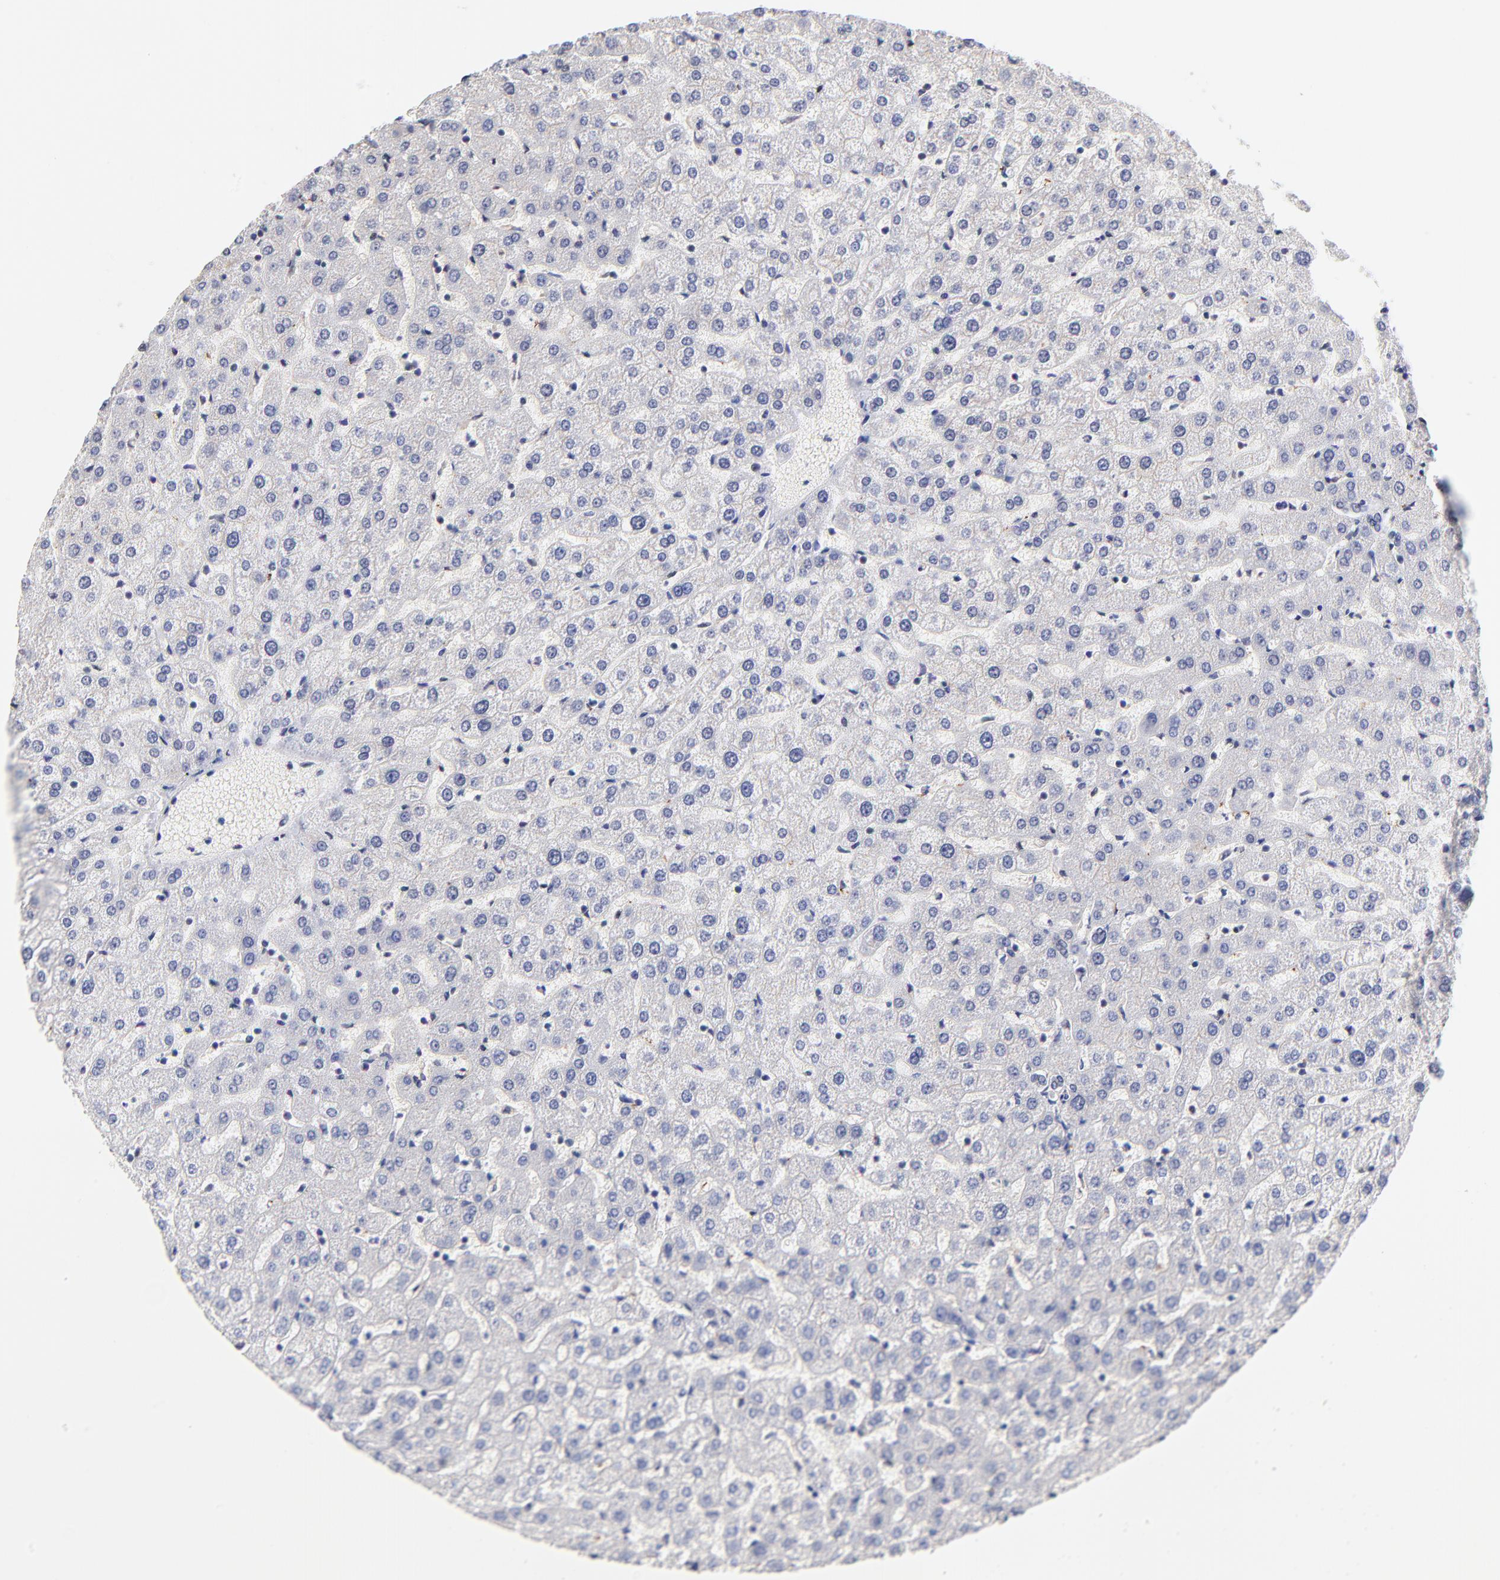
{"staining": {"intensity": "negative", "quantity": "none", "location": "none"}, "tissue": "liver", "cell_type": "Cholangiocytes", "image_type": "normal", "snomed": [{"axis": "morphology", "description": "Normal tissue, NOS"}, {"axis": "morphology", "description": "Fibrosis, NOS"}, {"axis": "topography", "description": "Liver"}], "caption": "IHC histopathology image of benign liver: liver stained with DAB (3,3'-diaminobenzidine) displays no significant protein staining in cholangiocytes.", "gene": "RIBC2", "patient": {"sex": "female", "age": 29}}